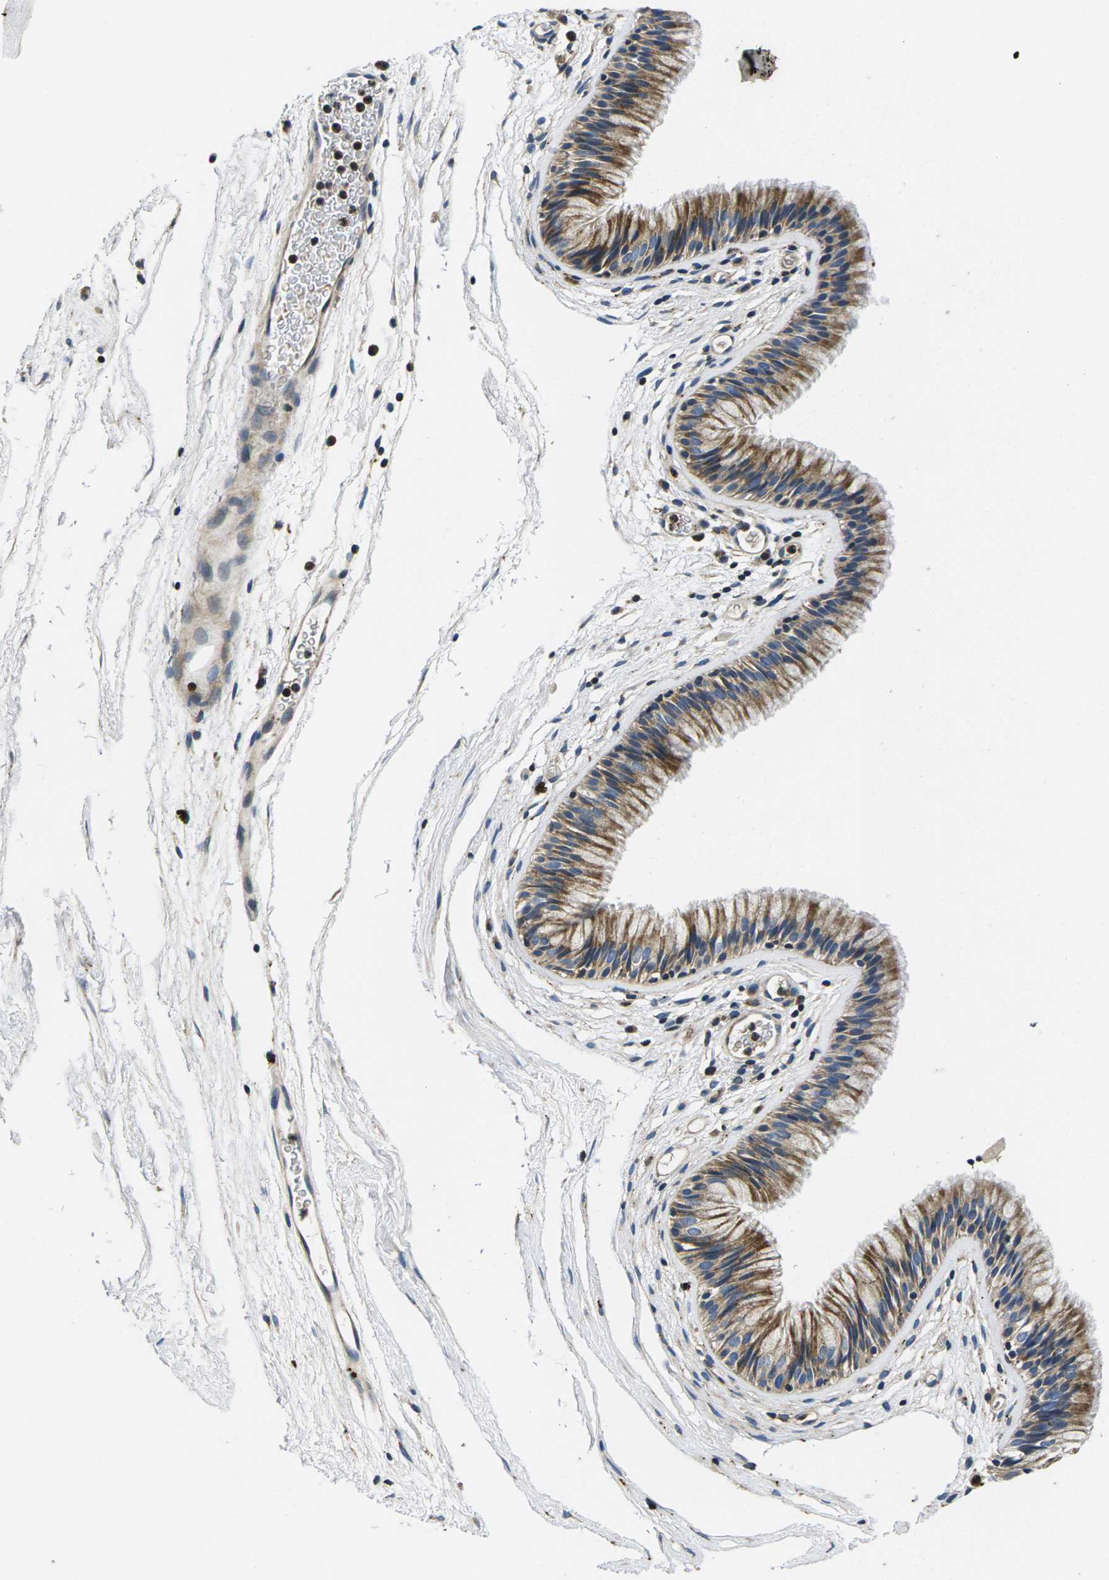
{"staining": {"intensity": "moderate", "quantity": ">75%", "location": "cytoplasmic/membranous"}, "tissue": "nasopharynx", "cell_type": "Respiratory epithelial cells", "image_type": "normal", "snomed": [{"axis": "morphology", "description": "Normal tissue, NOS"}, {"axis": "morphology", "description": "Inflammation, NOS"}, {"axis": "topography", "description": "Nasopharynx"}], "caption": "Protein staining of unremarkable nasopharynx displays moderate cytoplasmic/membranous staining in approximately >75% of respiratory epithelial cells. (DAB (3,3'-diaminobenzidine) IHC, brown staining for protein, blue staining for nuclei).", "gene": "PLCE1", "patient": {"sex": "male", "age": 48}}